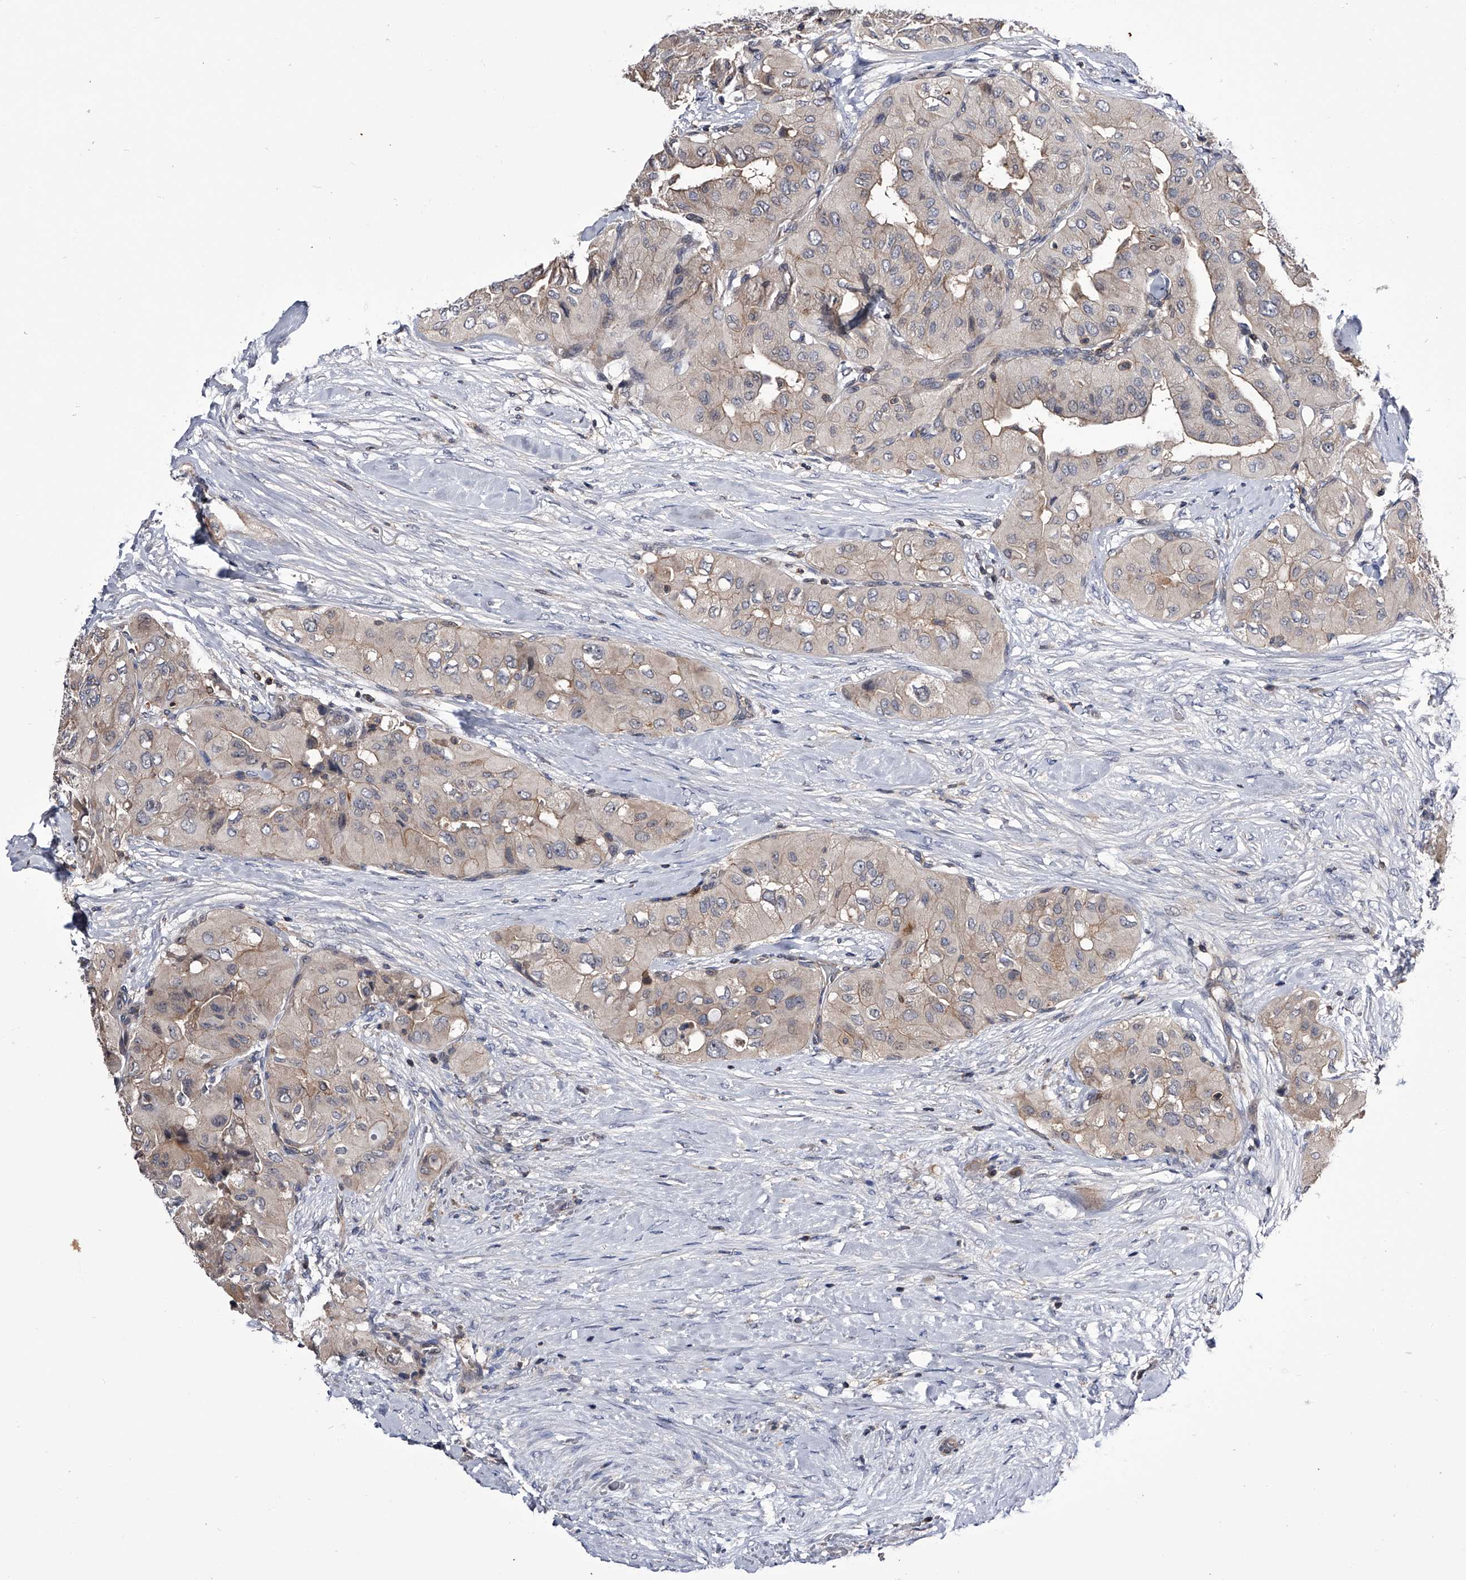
{"staining": {"intensity": "moderate", "quantity": "<25%", "location": "cytoplasmic/membranous"}, "tissue": "thyroid cancer", "cell_type": "Tumor cells", "image_type": "cancer", "snomed": [{"axis": "morphology", "description": "Papillary adenocarcinoma, NOS"}, {"axis": "topography", "description": "Thyroid gland"}], "caption": "Tumor cells display low levels of moderate cytoplasmic/membranous positivity in about <25% of cells in papillary adenocarcinoma (thyroid).", "gene": "PAN3", "patient": {"sex": "female", "age": 59}}